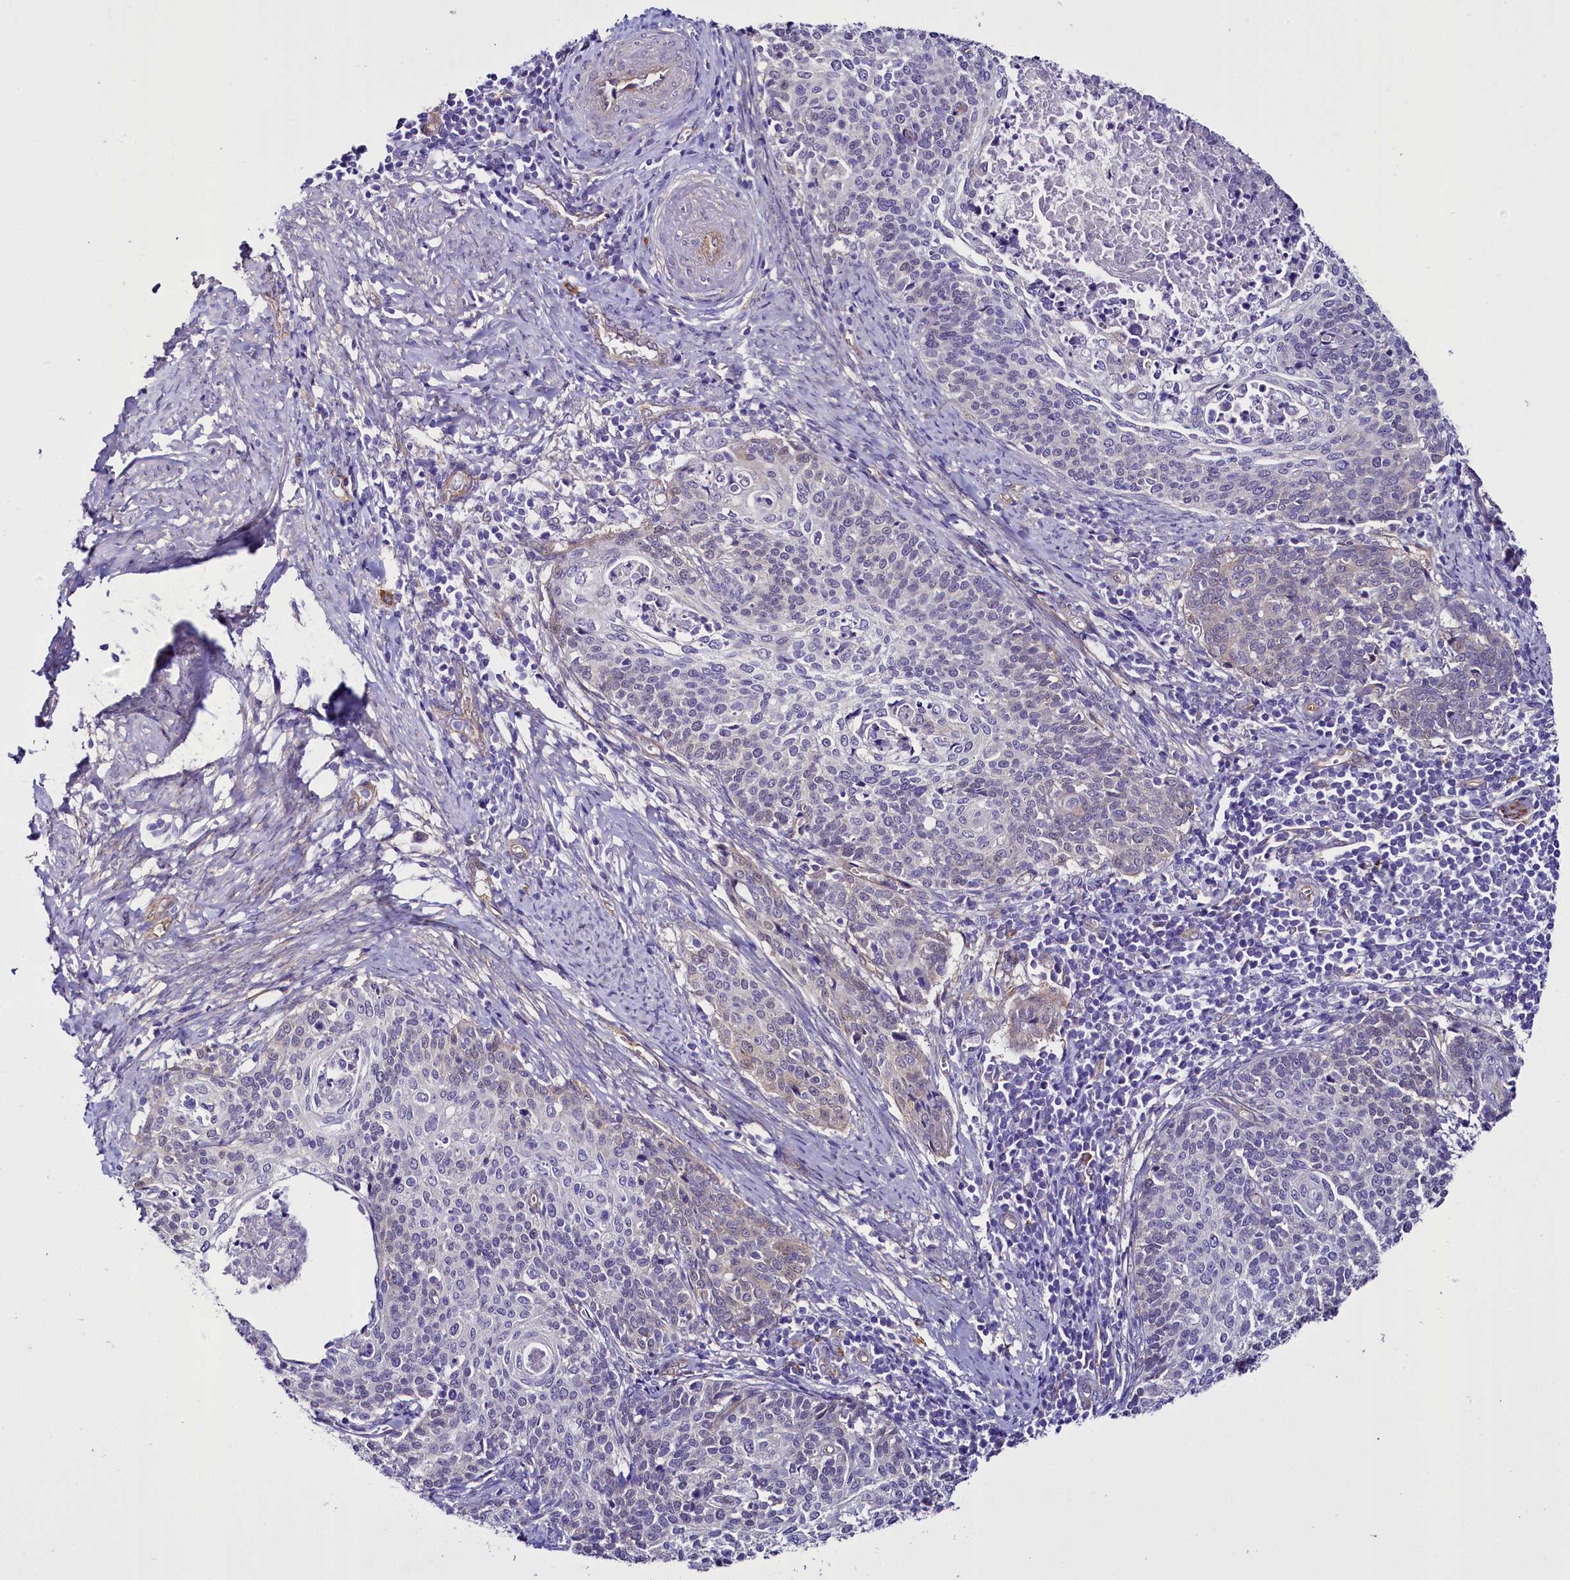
{"staining": {"intensity": "negative", "quantity": "none", "location": "none"}, "tissue": "cervical cancer", "cell_type": "Tumor cells", "image_type": "cancer", "snomed": [{"axis": "morphology", "description": "Squamous cell carcinoma, NOS"}, {"axis": "topography", "description": "Cervix"}], "caption": "An immunohistochemistry micrograph of cervical cancer (squamous cell carcinoma) is shown. There is no staining in tumor cells of cervical cancer (squamous cell carcinoma). Brightfield microscopy of IHC stained with DAB (3,3'-diaminobenzidine) (brown) and hematoxylin (blue), captured at high magnification.", "gene": "STXBP1", "patient": {"sex": "female", "age": 39}}